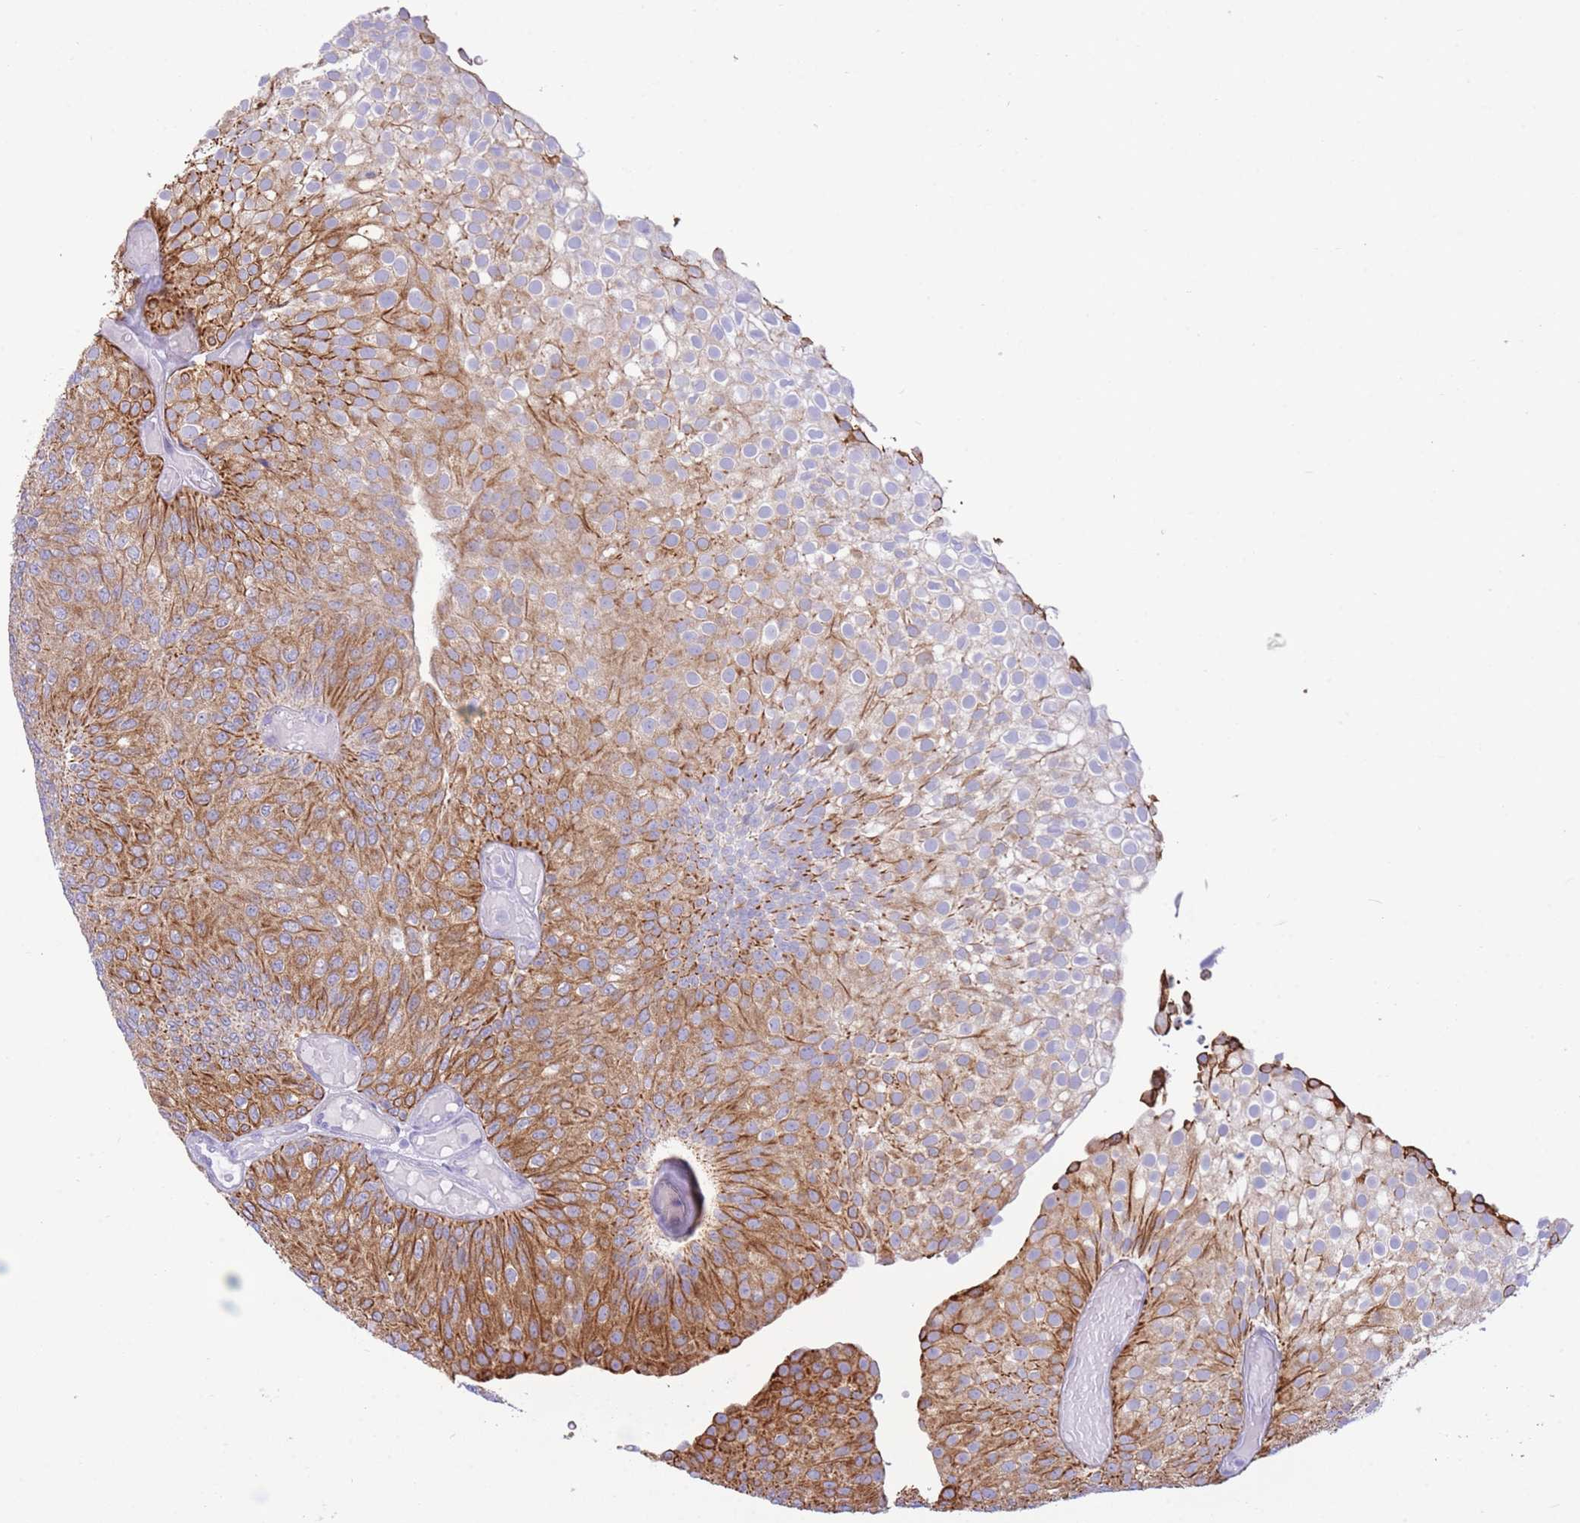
{"staining": {"intensity": "moderate", "quantity": ">75%", "location": "cytoplasmic/membranous"}, "tissue": "urothelial cancer", "cell_type": "Tumor cells", "image_type": "cancer", "snomed": [{"axis": "morphology", "description": "Urothelial carcinoma, Low grade"}, {"axis": "topography", "description": "Urinary bladder"}], "caption": "Urothelial carcinoma (low-grade) tissue demonstrates moderate cytoplasmic/membranous staining in approximately >75% of tumor cells, visualized by immunohistochemistry. The protein is shown in brown color, while the nuclei are stained blue.", "gene": "VWA8", "patient": {"sex": "male", "age": 78}}